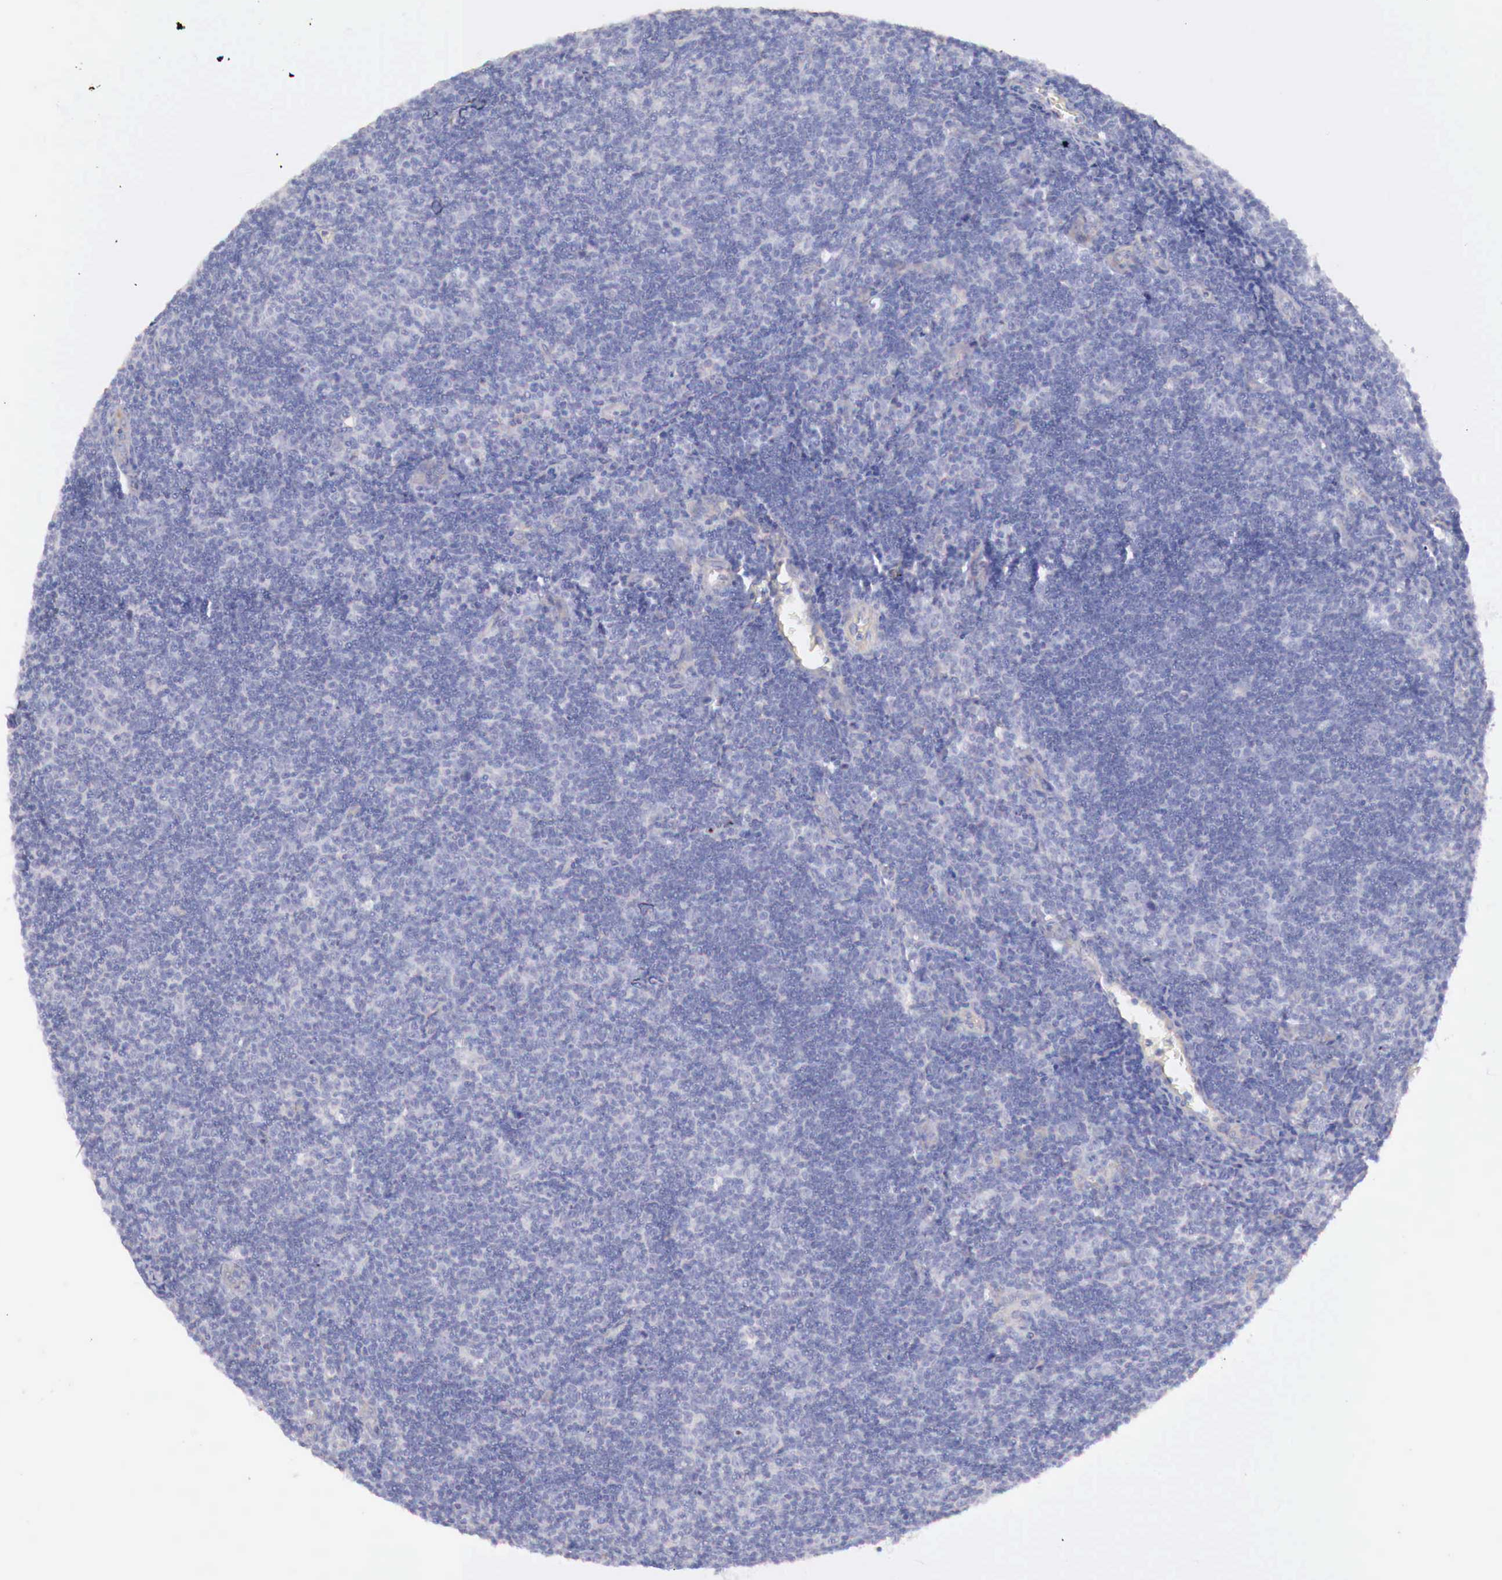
{"staining": {"intensity": "negative", "quantity": "none", "location": "none"}, "tissue": "lymphoma", "cell_type": "Tumor cells", "image_type": "cancer", "snomed": [{"axis": "morphology", "description": "Malignant lymphoma, non-Hodgkin's type, Low grade"}, {"axis": "topography", "description": "Lymph node"}], "caption": "The IHC image has no significant positivity in tumor cells of low-grade malignant lymphoma, non-Hodgkin's type tissue. (Stains: DAB (3,3'-diaminobenzidine) IHC with hematoxylin counter stain, Microscopy: brightfield microscopy at high magnification).", "gene": "KLHDC7B", "patient": {"sex": "male", "age": 49}}